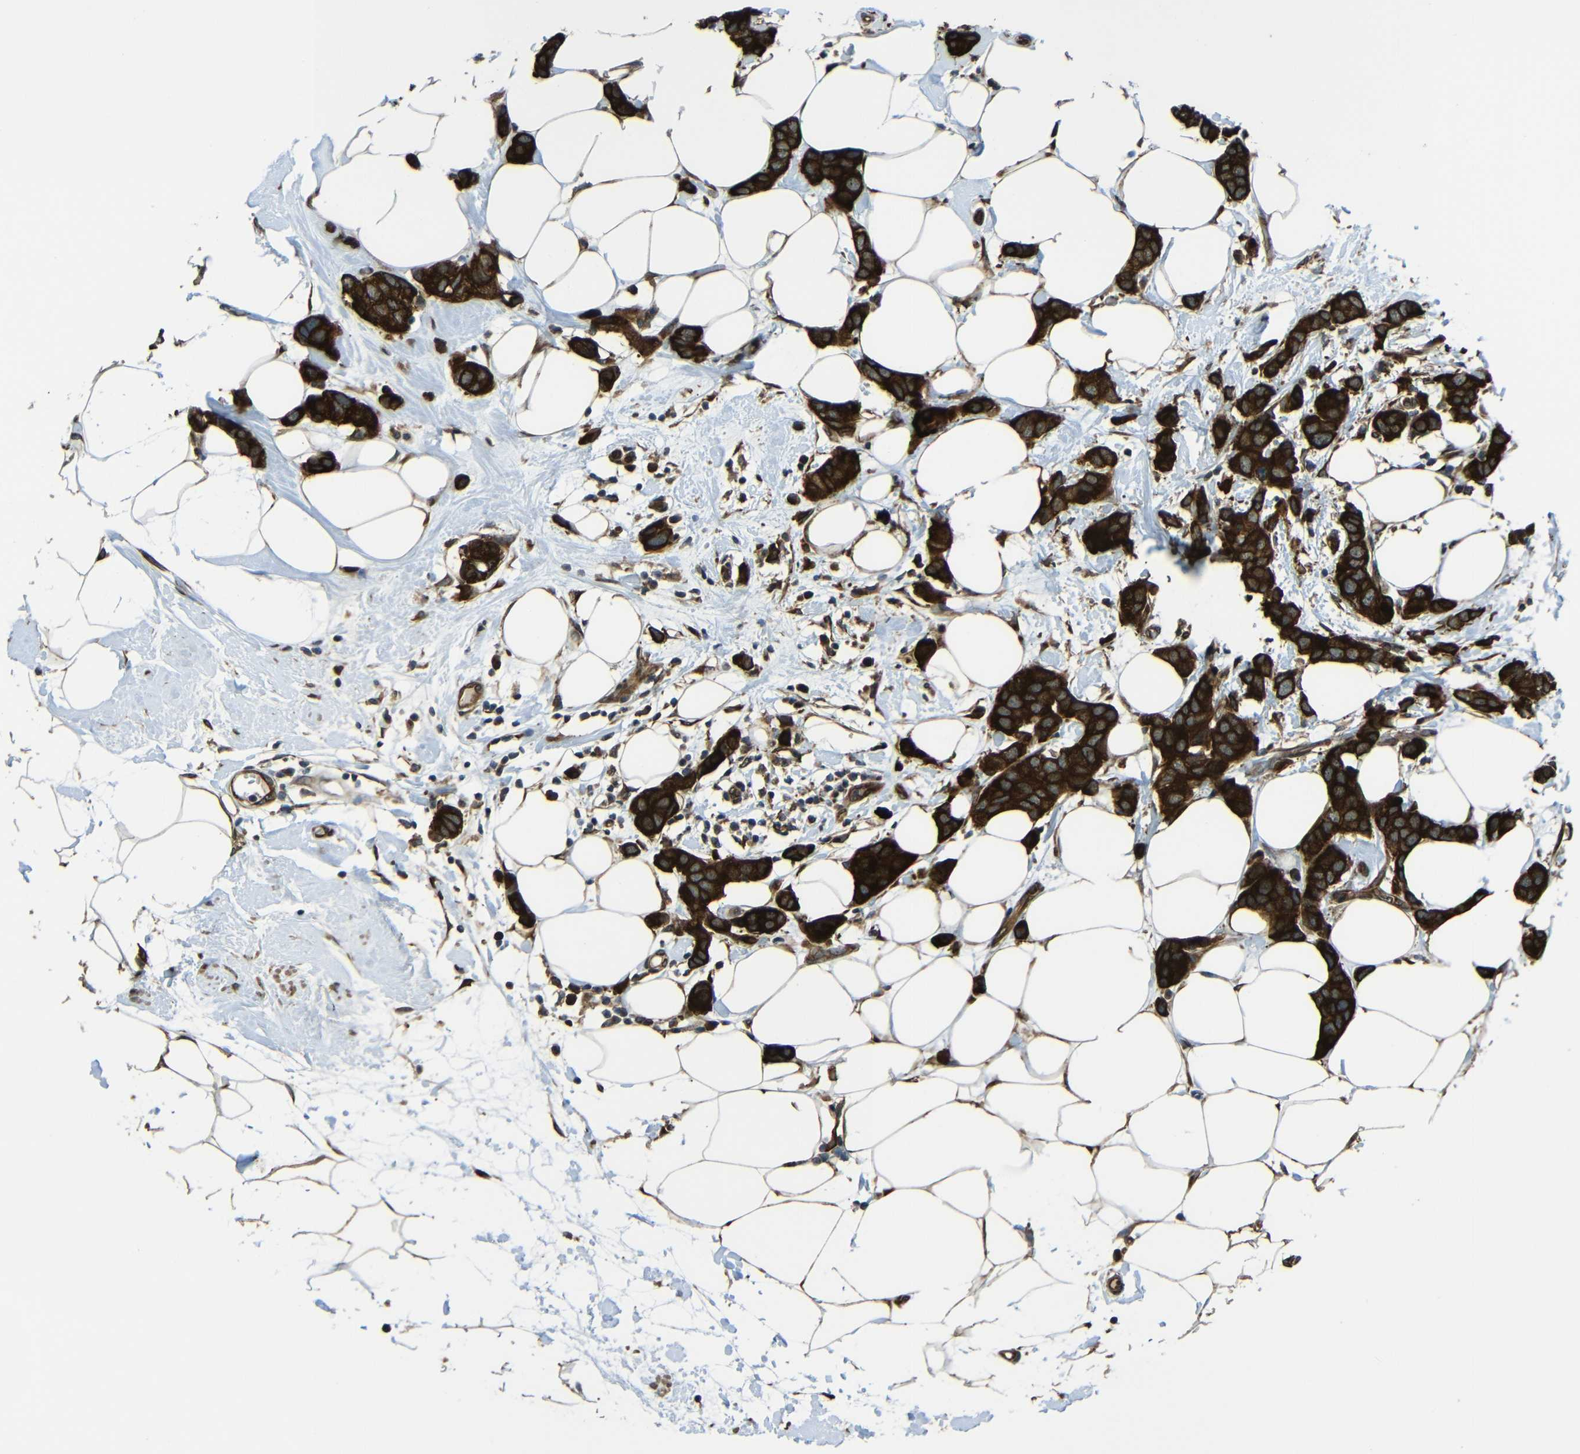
{"staining": {"intensity": "strong", "quantity": ">75%", "location": "cytoplasmic/membranous"}, "tissue": "breast cancer", "cell_type": "Tumor cells", "image_type": "cancer", "snomed": [{"axis": "morphology", "description": "Normal tissue, NOS"}, {"axis": "morphology", "description": "Duct carcinoma"}, {"axis": "topography", "description": "Breast"}], "caption": "There is high levels of strong cytoplasmic/membranous expression in tumor cells of breast cancer, as demonstrated by immunohistochemical staining (brown color).", "gene": "VAPB", "patient": {"sex": "female", "age": 50}}